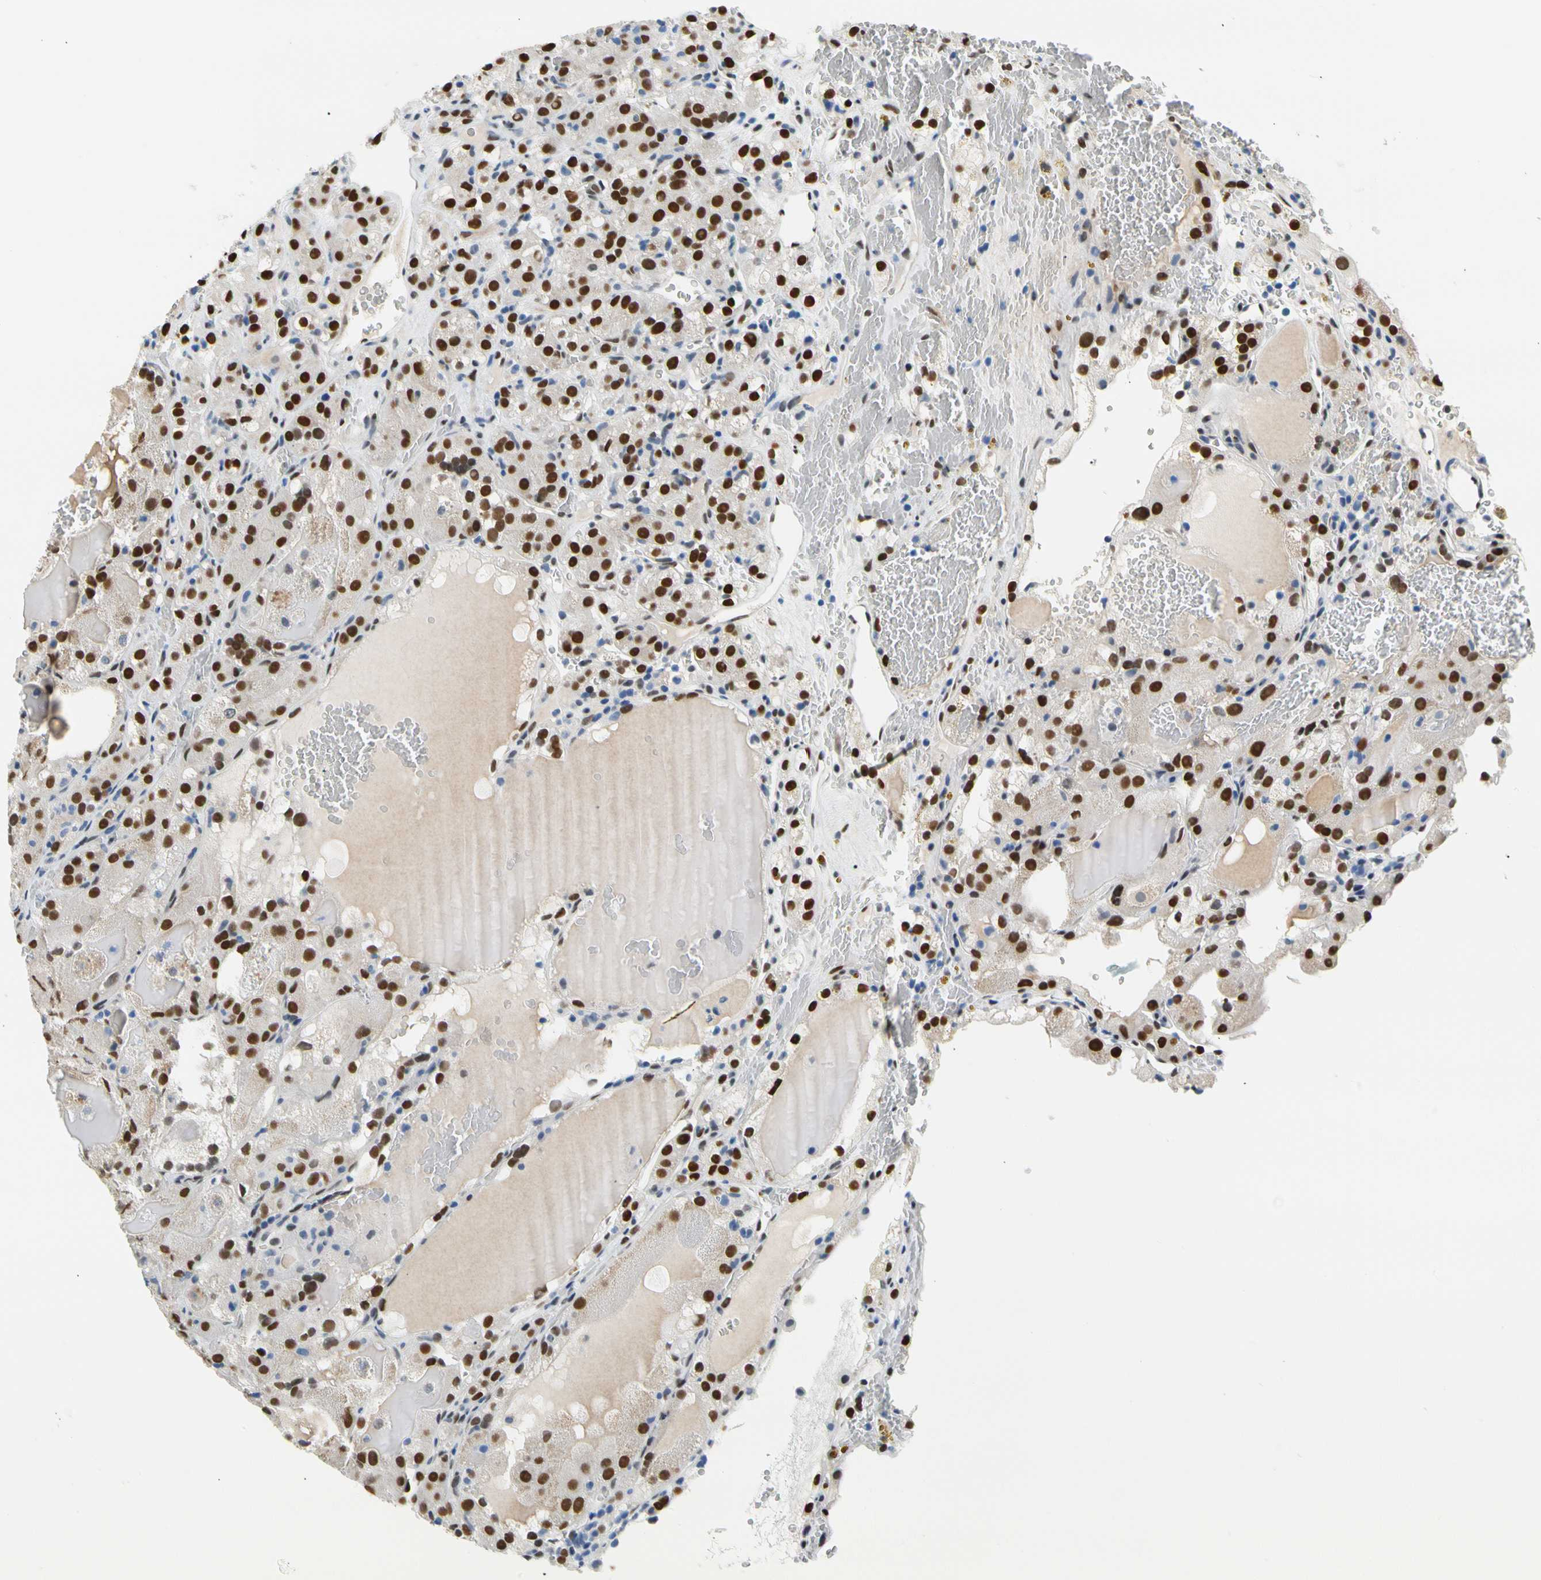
{"staining": {"intensity": "strong", "quantity": ">75%", "location": "nuclear"}, "tissue": "renal cancer", "cell_type": "Tumor cells", "image_type": "cancer", "snomed": [{"axis": "morphology", "description": "Normal tissue, NOS"}, {"axis": "morphology", "description": "Adenocarcinoma, NOS"}, {"axis": "topography", "description": "Kidney"}], "caption": "Protein staining displays strong nuclear expression in about >75% of tumor cells in adenocarcinoma (renal).", "gene": "NFIA", "patient": {"sex": "male", "age": 61}}